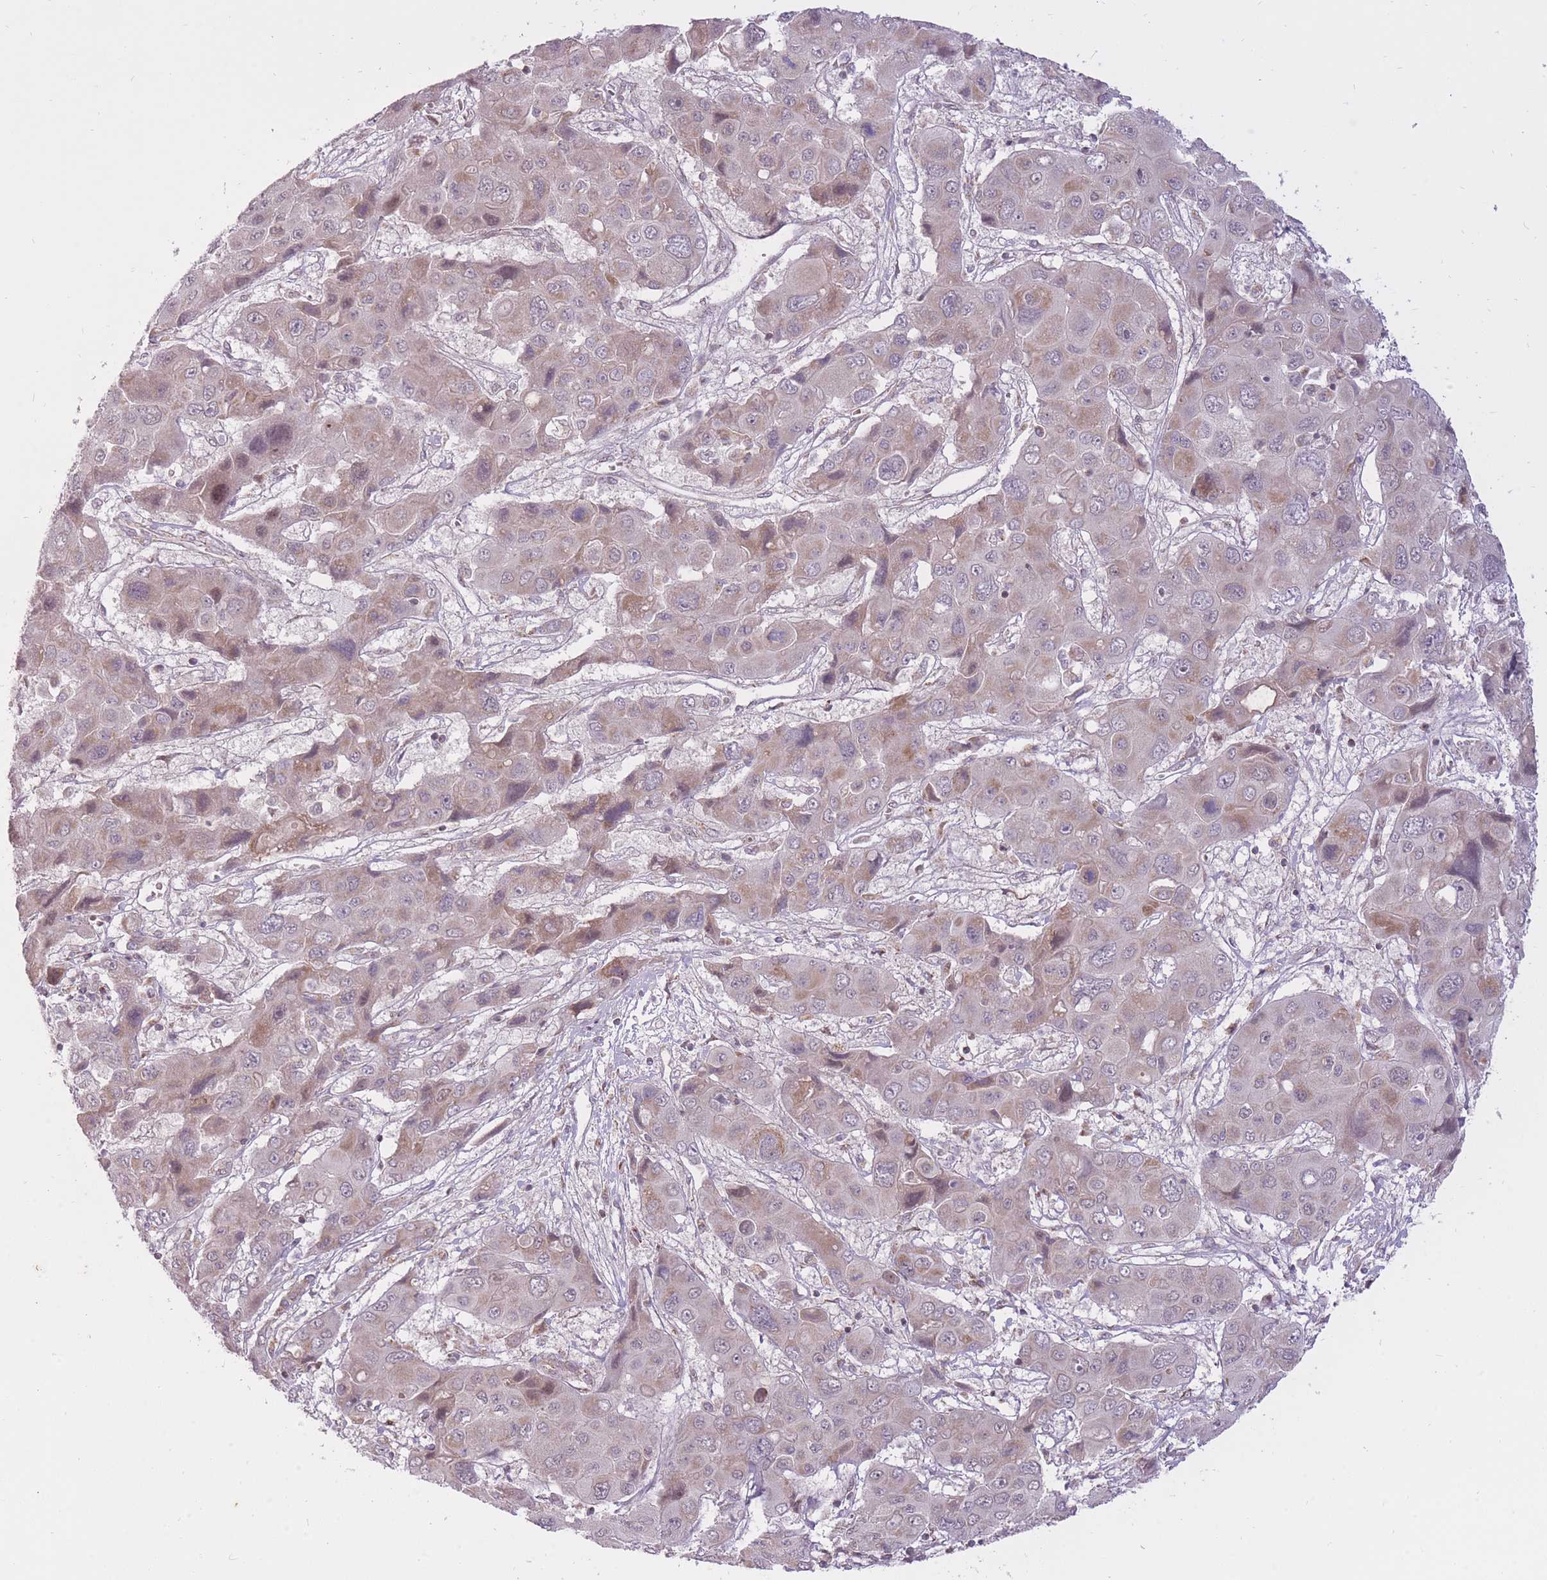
{"staining": {"intensity": "weak", "quantity": "<25%", "location": "cytoplasmic/membranous"}, "tissue": "liver cancer", "cell_type": "Tumor cells", "image_type": "cancer", "snomed": [{"axis": "morphology", "description": "Cholangiocarcinoma"}, {"axis": "topography", "description": "Liver"}], "caption": "Human liver cancer (cholangiocarcinoma) stained for a protein using IHC shows no positivity in tumor cells.", "gene": "LIN7C", "patient": {"sex": "male", "age": 67}}